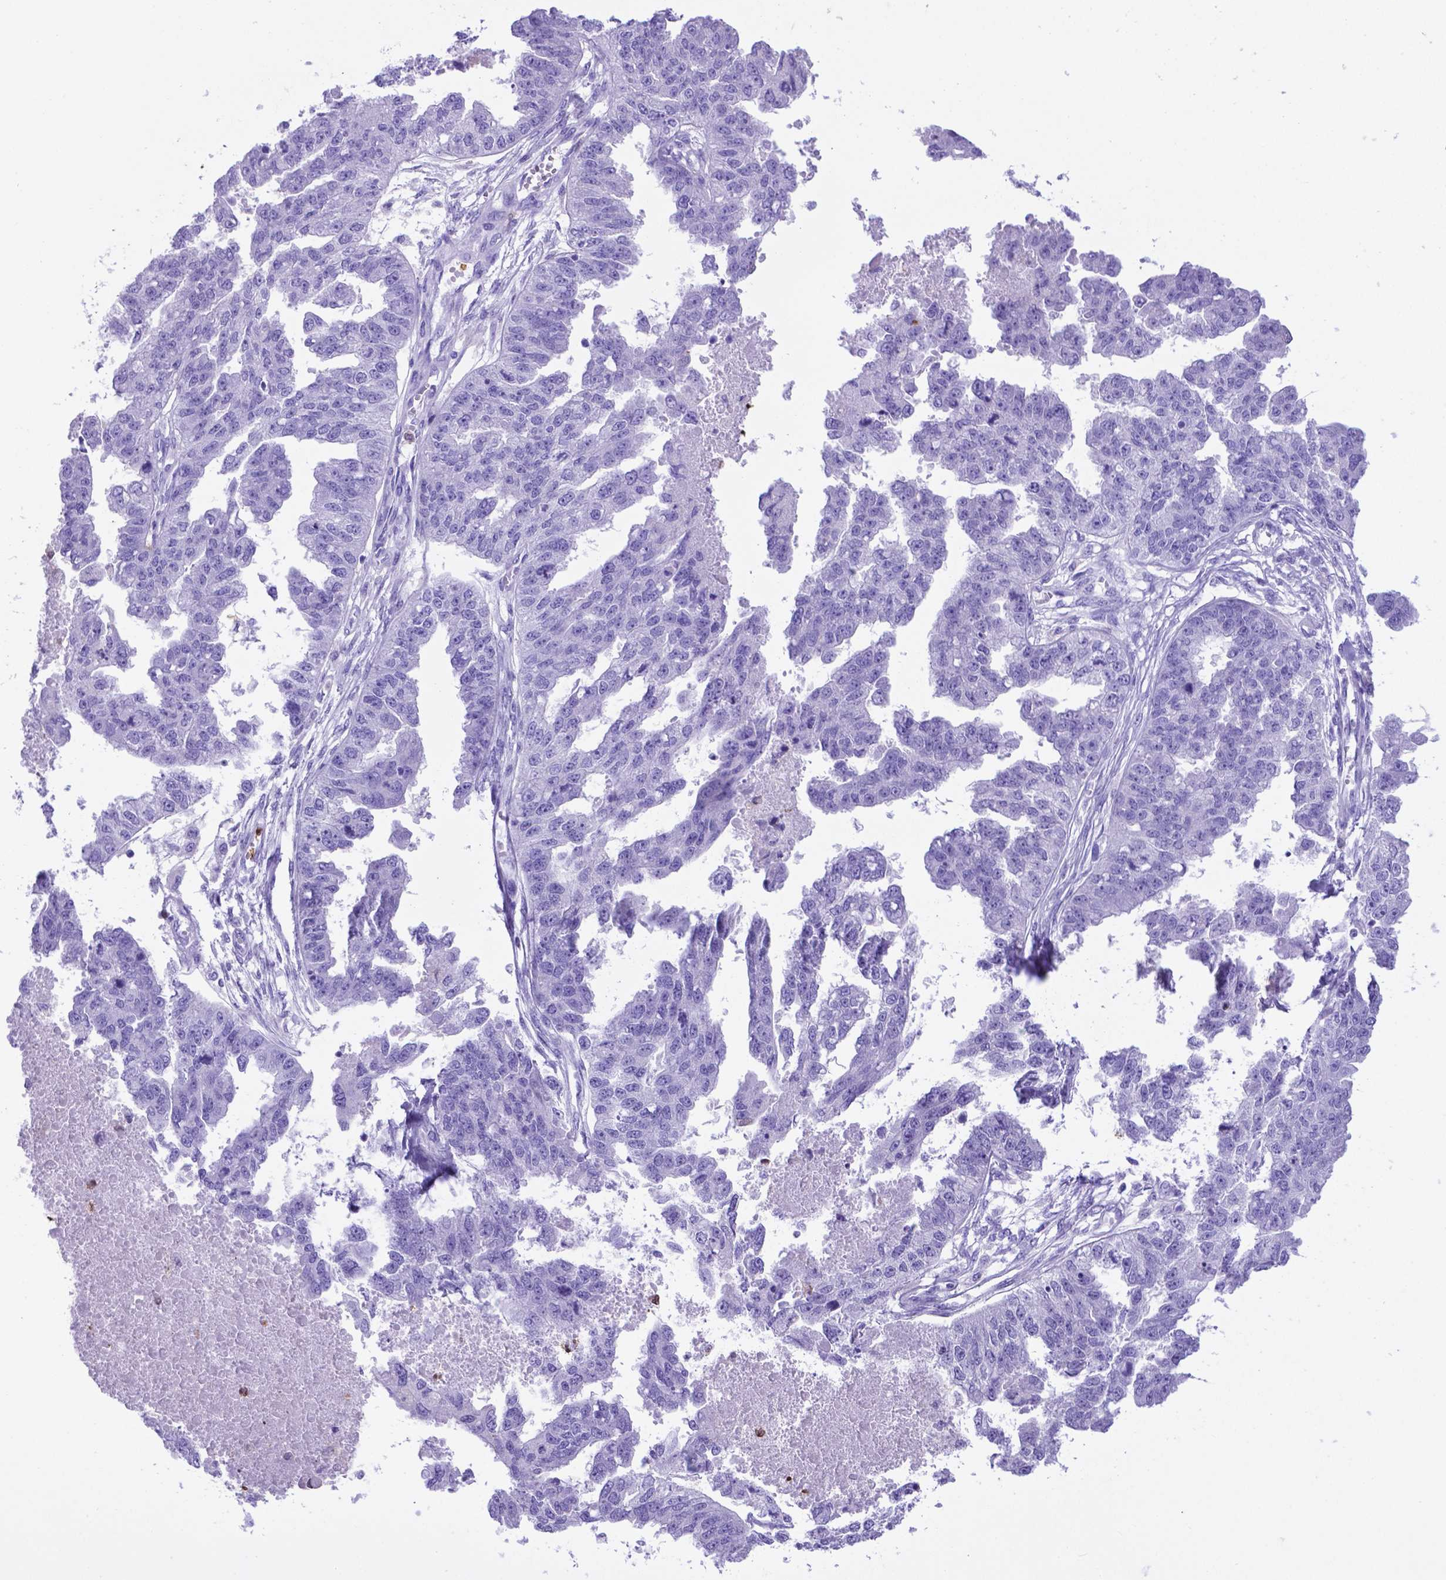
{"staining": {"intensity": "negative", "quantity": "none", "location": "none"}, "tissue": "ovarian cancer", "cell_type": "Tumor cells", "image_type": "cancer", "snomed": [{"axis": "morphology", "description": "Cystadenocarcinoma, serous, NOS"}, {"axis": "topography", "description": "Ovary"}], "caption": "Immunohistochemistry of human serous cystadenocarcinoma (ovarian) shows no staining in tumor cells. (DAB (3,3'-diaminobenzidine) immunohistochemistry, high magnification).", "gene": "LZTR1", "patient": {"sex": "female", "age": 58}}